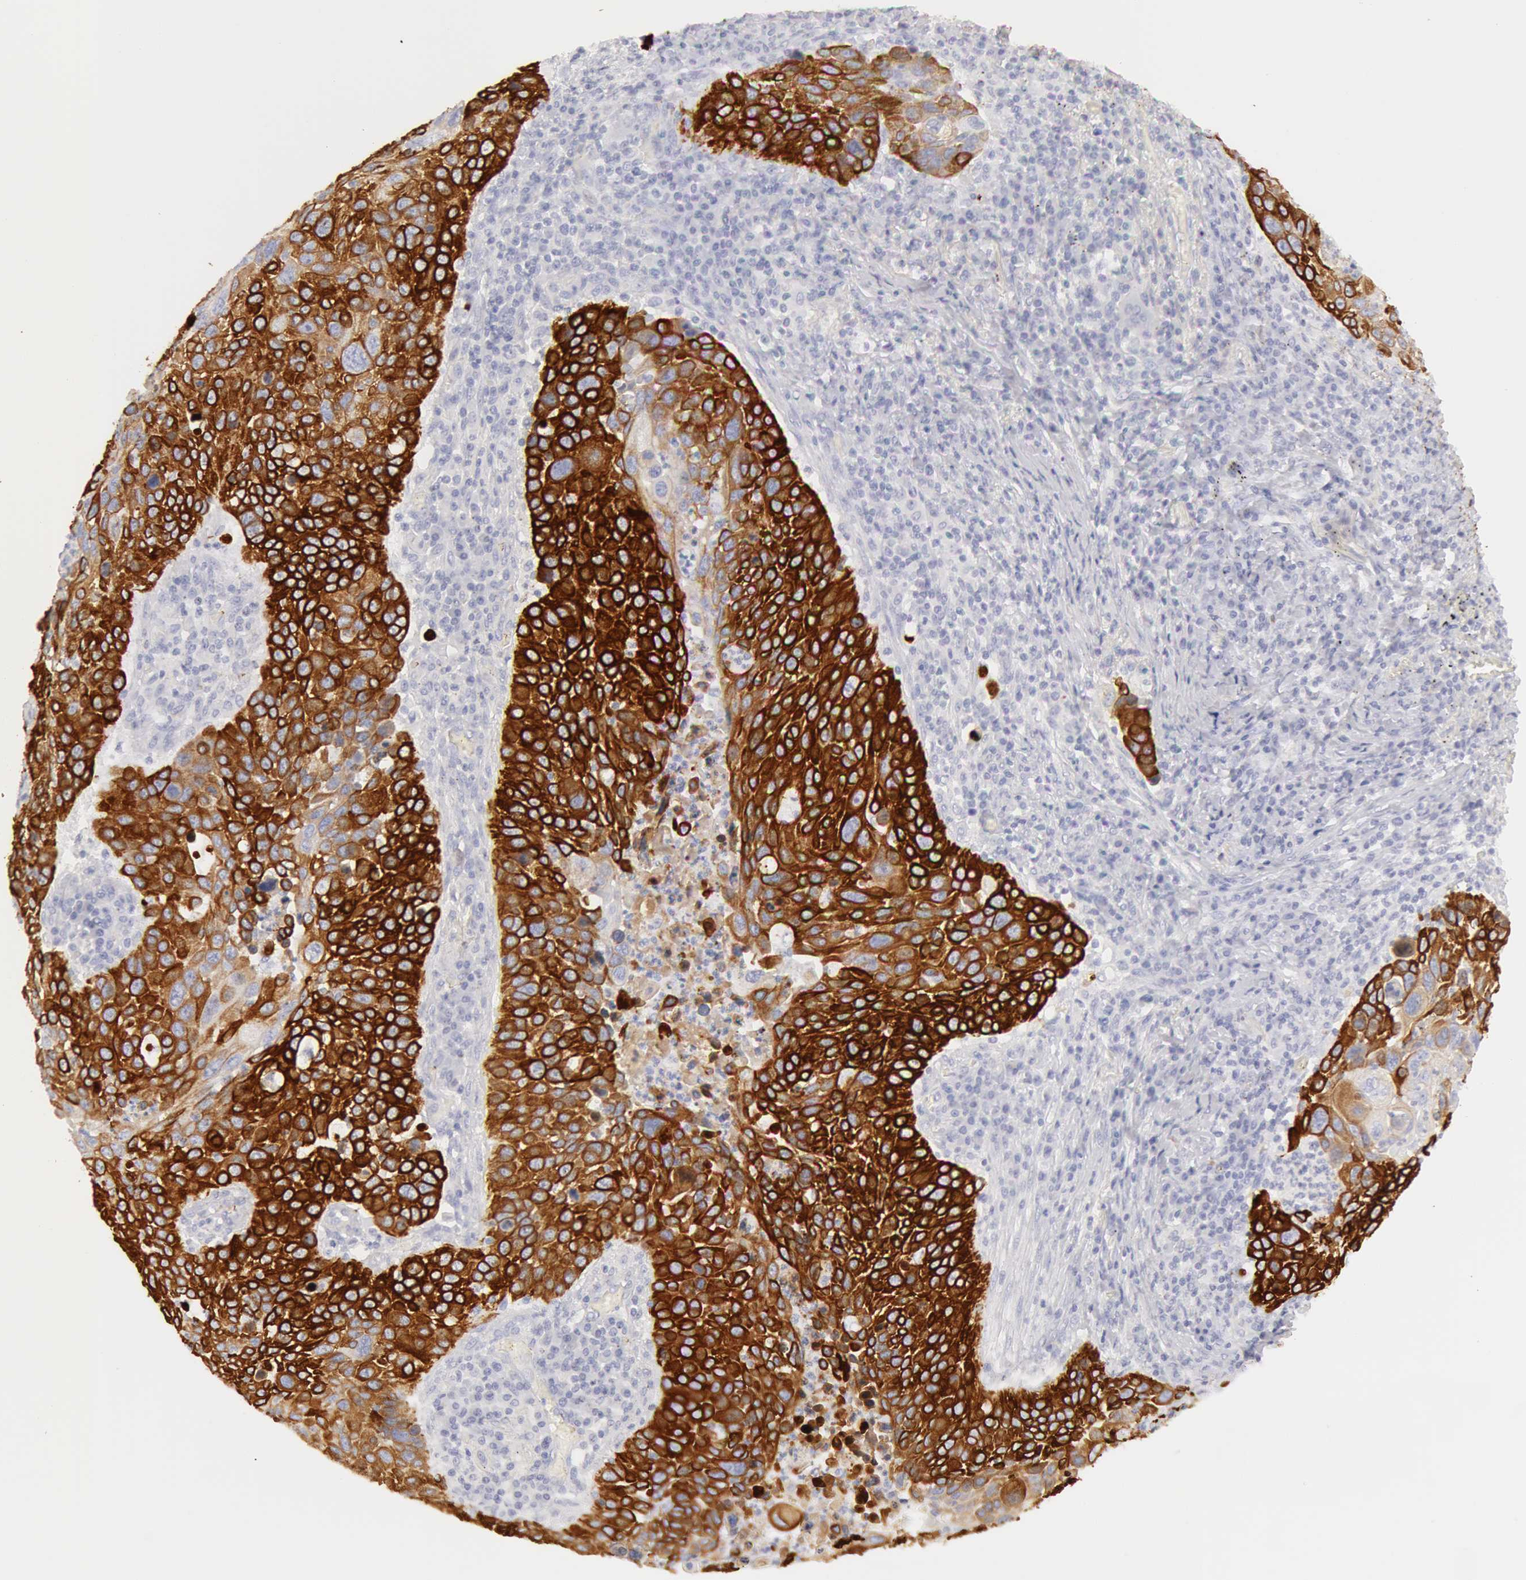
{"staining": {"intensity": "strong", "quantity": ">75%", "location": "cytoplasmic/membranous"}, "tissue": "lung cancer", "cell_type": "Tumor cells", "image_type": "cancer", "snomed": [{"axis": "morphology", "description": "Squamous cell carcinoma, NOS"}, {"axis": "topography", "description": "Lung"}], "caption": "Protein positivity by immunohistochemistry displays strong cytoplasmic/membranous expression in approximately >75% of tumor cells in lung cancer (squamous cell carcinoma). Nuclei are stained in blue.", "gene": "KRT8", "patient": {"sex": "male", "age": 68}}